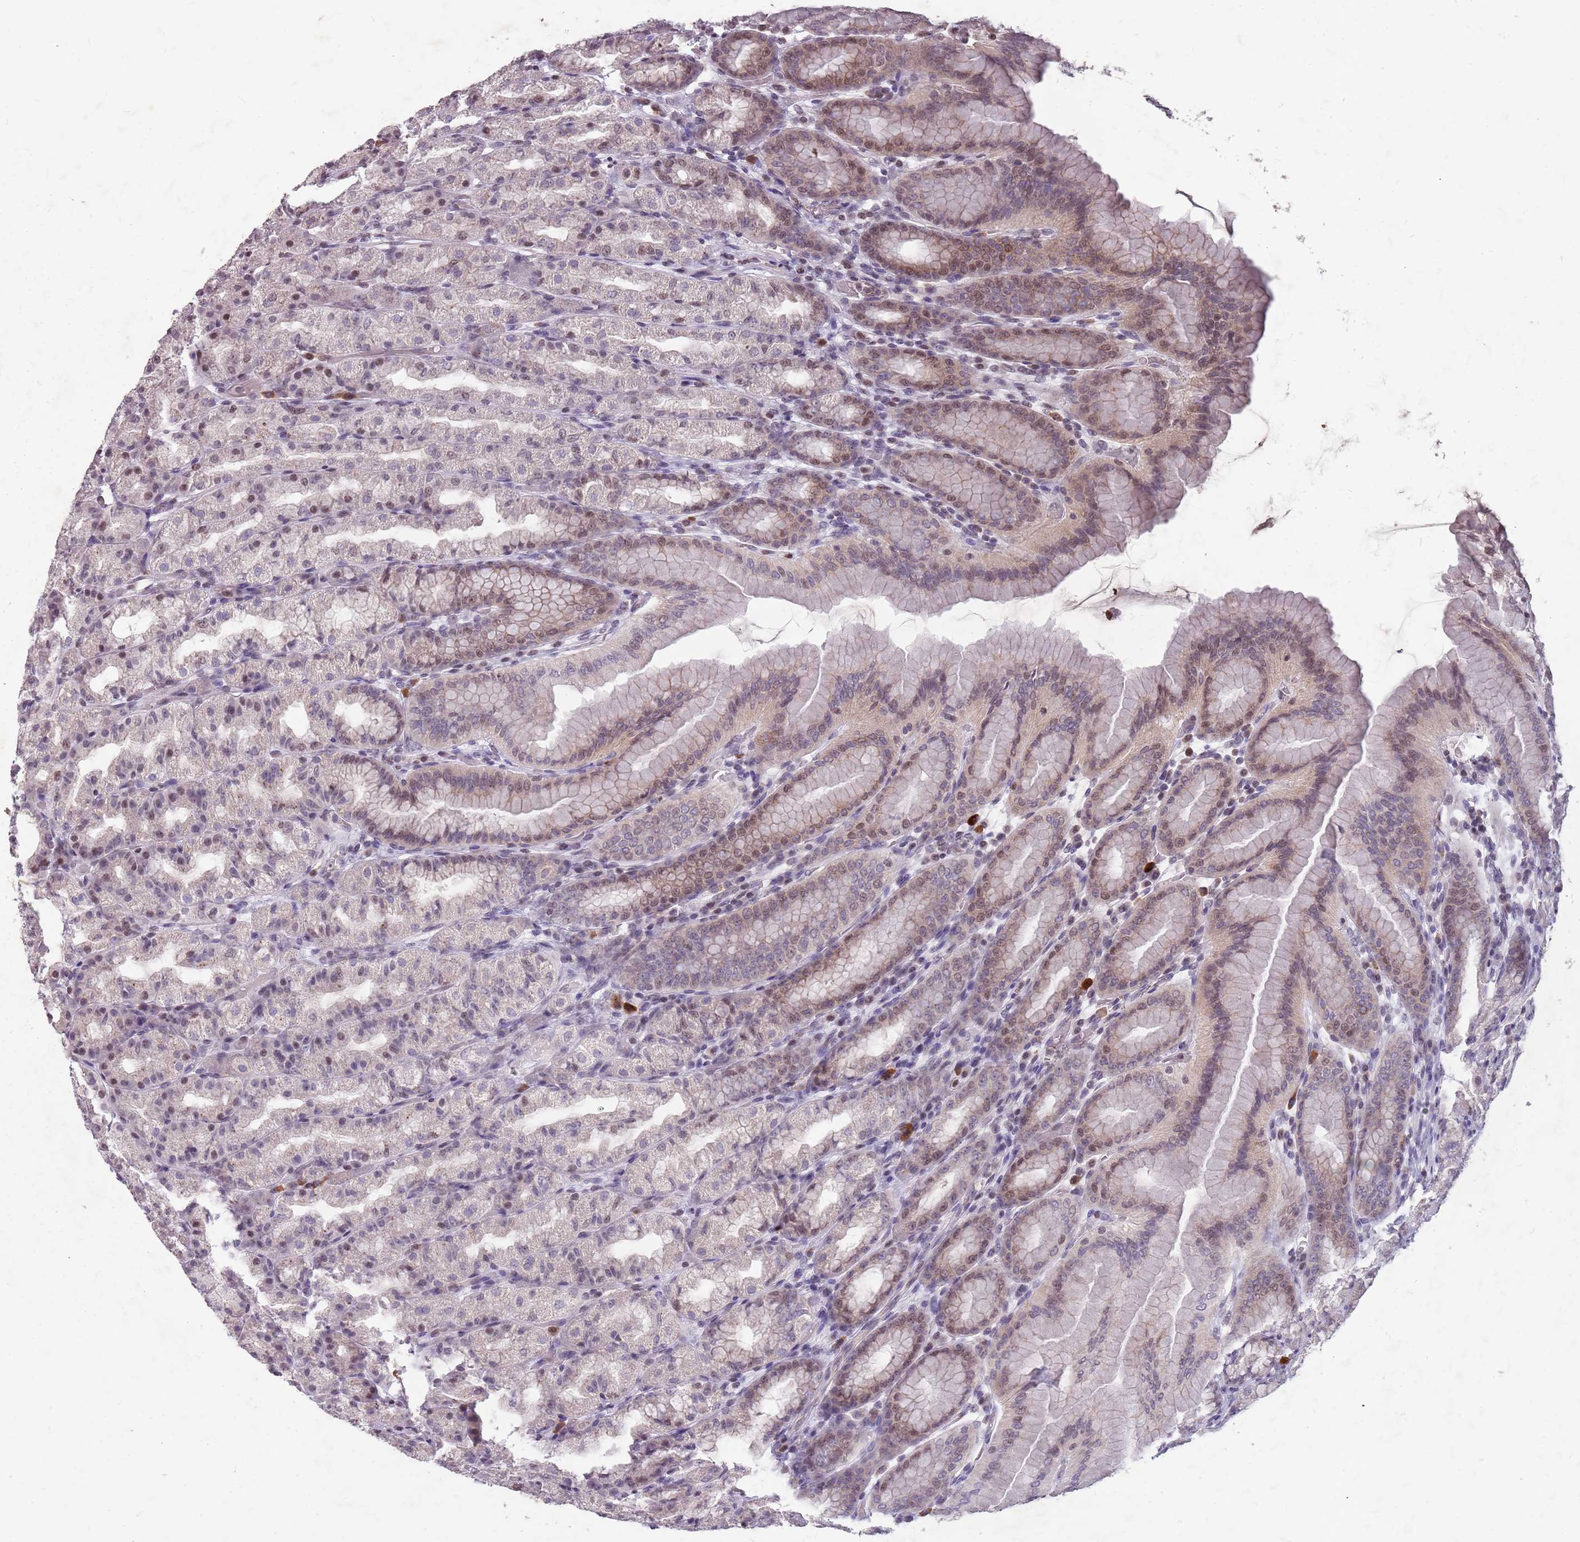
{"staining": {"intensity": "moderate", "quantity": "25%-75%", "location": "cytoplasmic/membranous,nuclear"}, "tissue": "stomach", "cell_type": "Glandular cells", "image_type": "normal", "snomed": [{"axis": "morphology", "description": "Normal tissue, NOS"}, {"axis": "topography", "description": "Stomach, upper"}], "caption": "Stomach stained with immunohistochemistry (IHC) exhibits moderate cytoplasmic/membranous,nuclear staining in approximately 25%-75% of glandular cells.", "gene": "NEK6", "patient": {"sex": "male", "age": 68}}